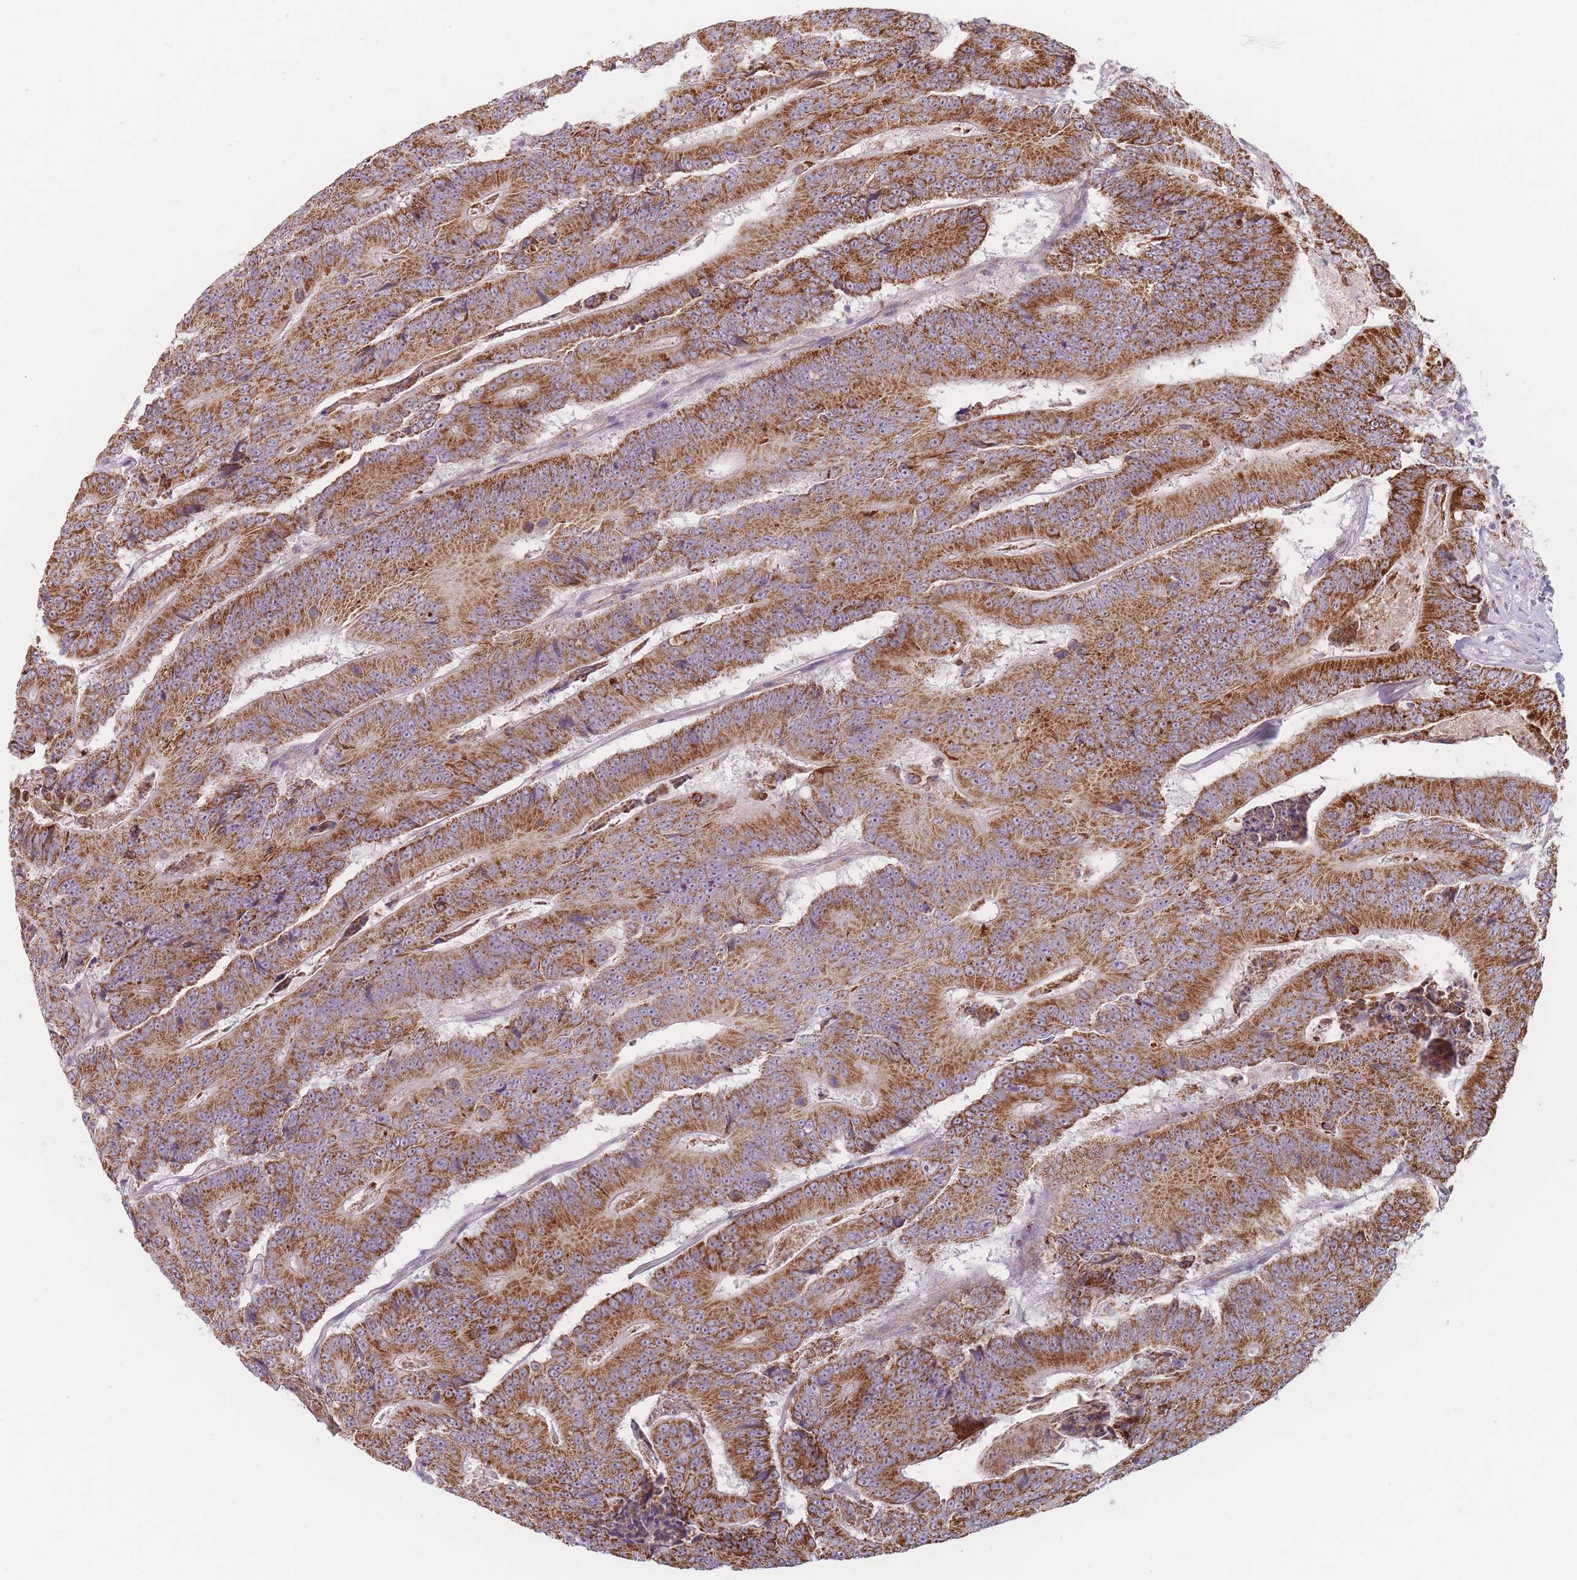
{"staining": {"intensity": "strong", "quantity": ">75%", "location": "cytoplasmic/membranous"}, "tissue": "colorectal cancer", "cell_type": "Tumor cells", "image_type": "cancer", "snomed": [{"axis": "morphology", "description": "Adenocarcinoma, NOS"}, {"axis": "topography", "description": "Colon"}], "caption": "Immunohistochemical staining of colorectal adenocarcinoma displays high levels of strong cytoplasmic/membranous protein staining in about >75% of tumor cells. Using DAB (3,3'-diaminobenzidine) (brown) and hematoxylin (blue) stains, captured at high magnification using brightfield microscopy.", "gene": "ESRP2", "patient": {"sex": "male", "age": 83}}